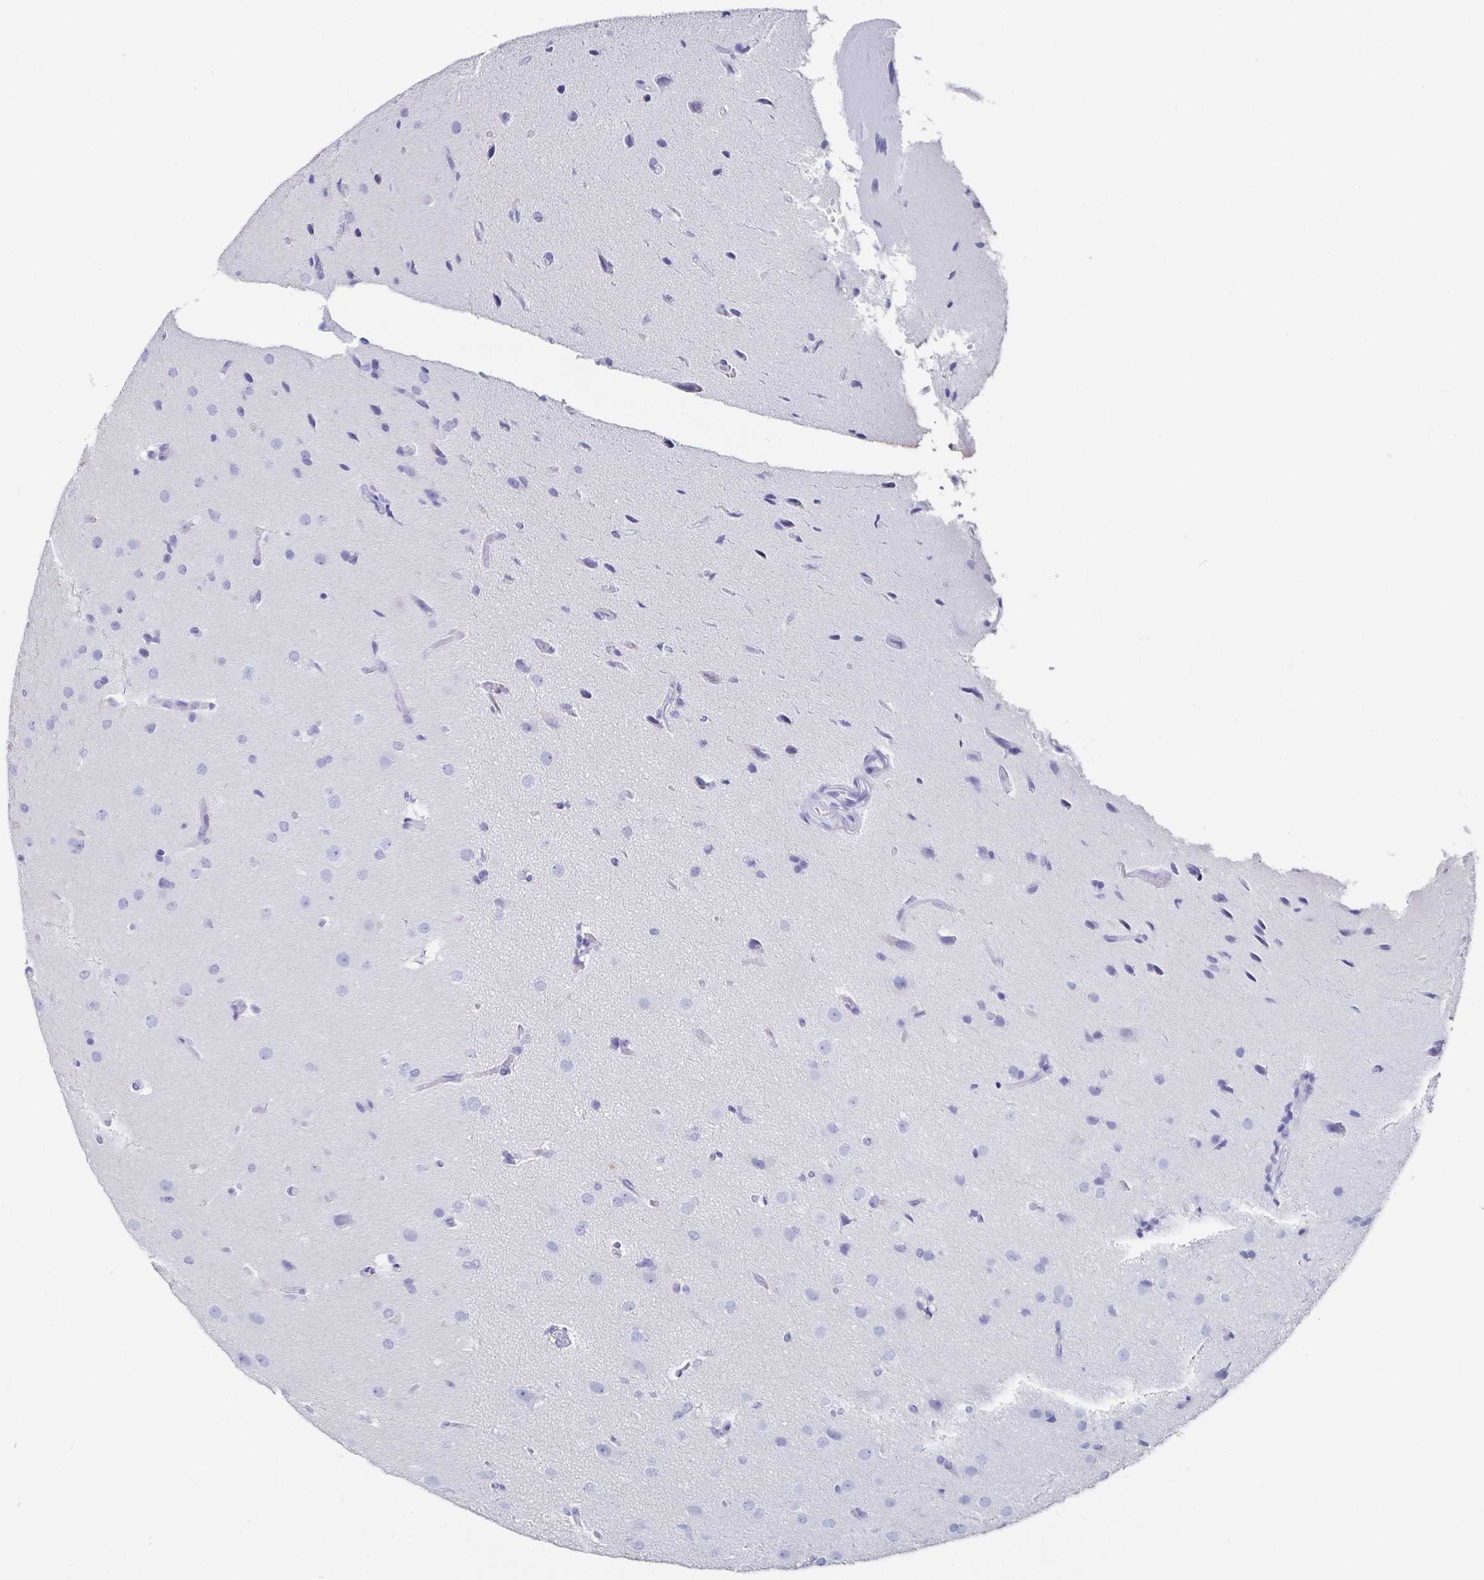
{"staining": {"intensity": "negative", "quantity": "none", "location": "none"}, "tissue": "glioma", "cell_type": "Tumor cells", "image_type": "cancer", "snomed": [{"axis": "morphology", "description": "Glioma, malignant, Low grade"}, {"axis": "topography", "description": "Brain"}], "caption": "Immunohistochemistry (IHC) micrograph of neoplastic tissue: glioma stained with DAB (3,3'-diaminobenzidine) exhibits no significant protein expression in tumor cells.", "gene": "TNIP1", "patient": {"sex": "male", "age": 26}}